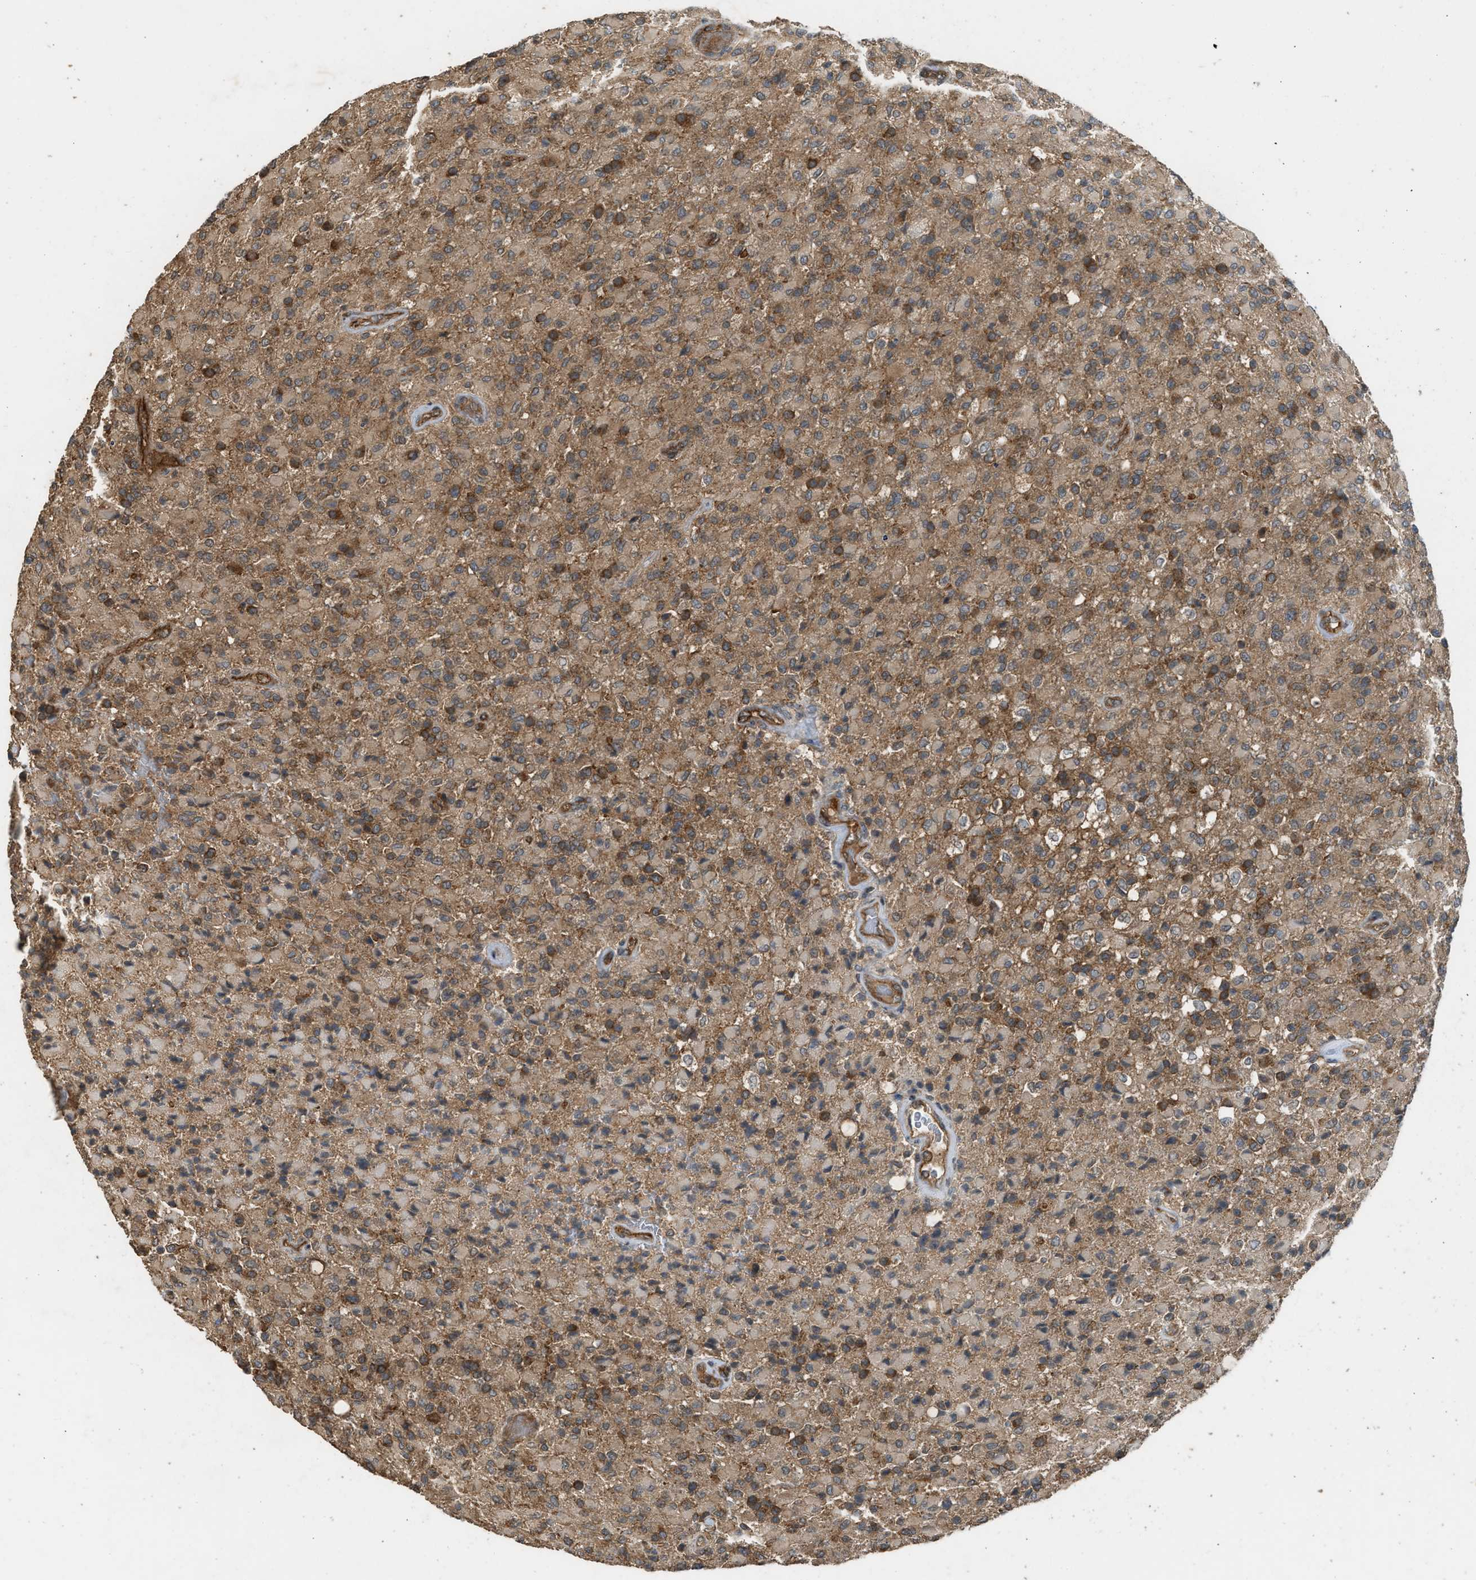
{"staining": {"intensity": "moderate", "quantity": ">75%", "location": "cytoplasmic/membranous"}, "tissue": "glioma", "cell_type": "Tumor cells", "image_type": "cancer", "snomed": [{"axis": "morphology", "description": "Glioma, malignant, High grade"}, {"axis": "topography", "description": "Brain"}], "caption": "Immunohistochemical staining of glioma displays medium levels of moderate cytoplasmic/membranous expression in about >75% of tumor cells.", "gene": "HIP1R", "patient": {"sex": "male", "age": 71}}